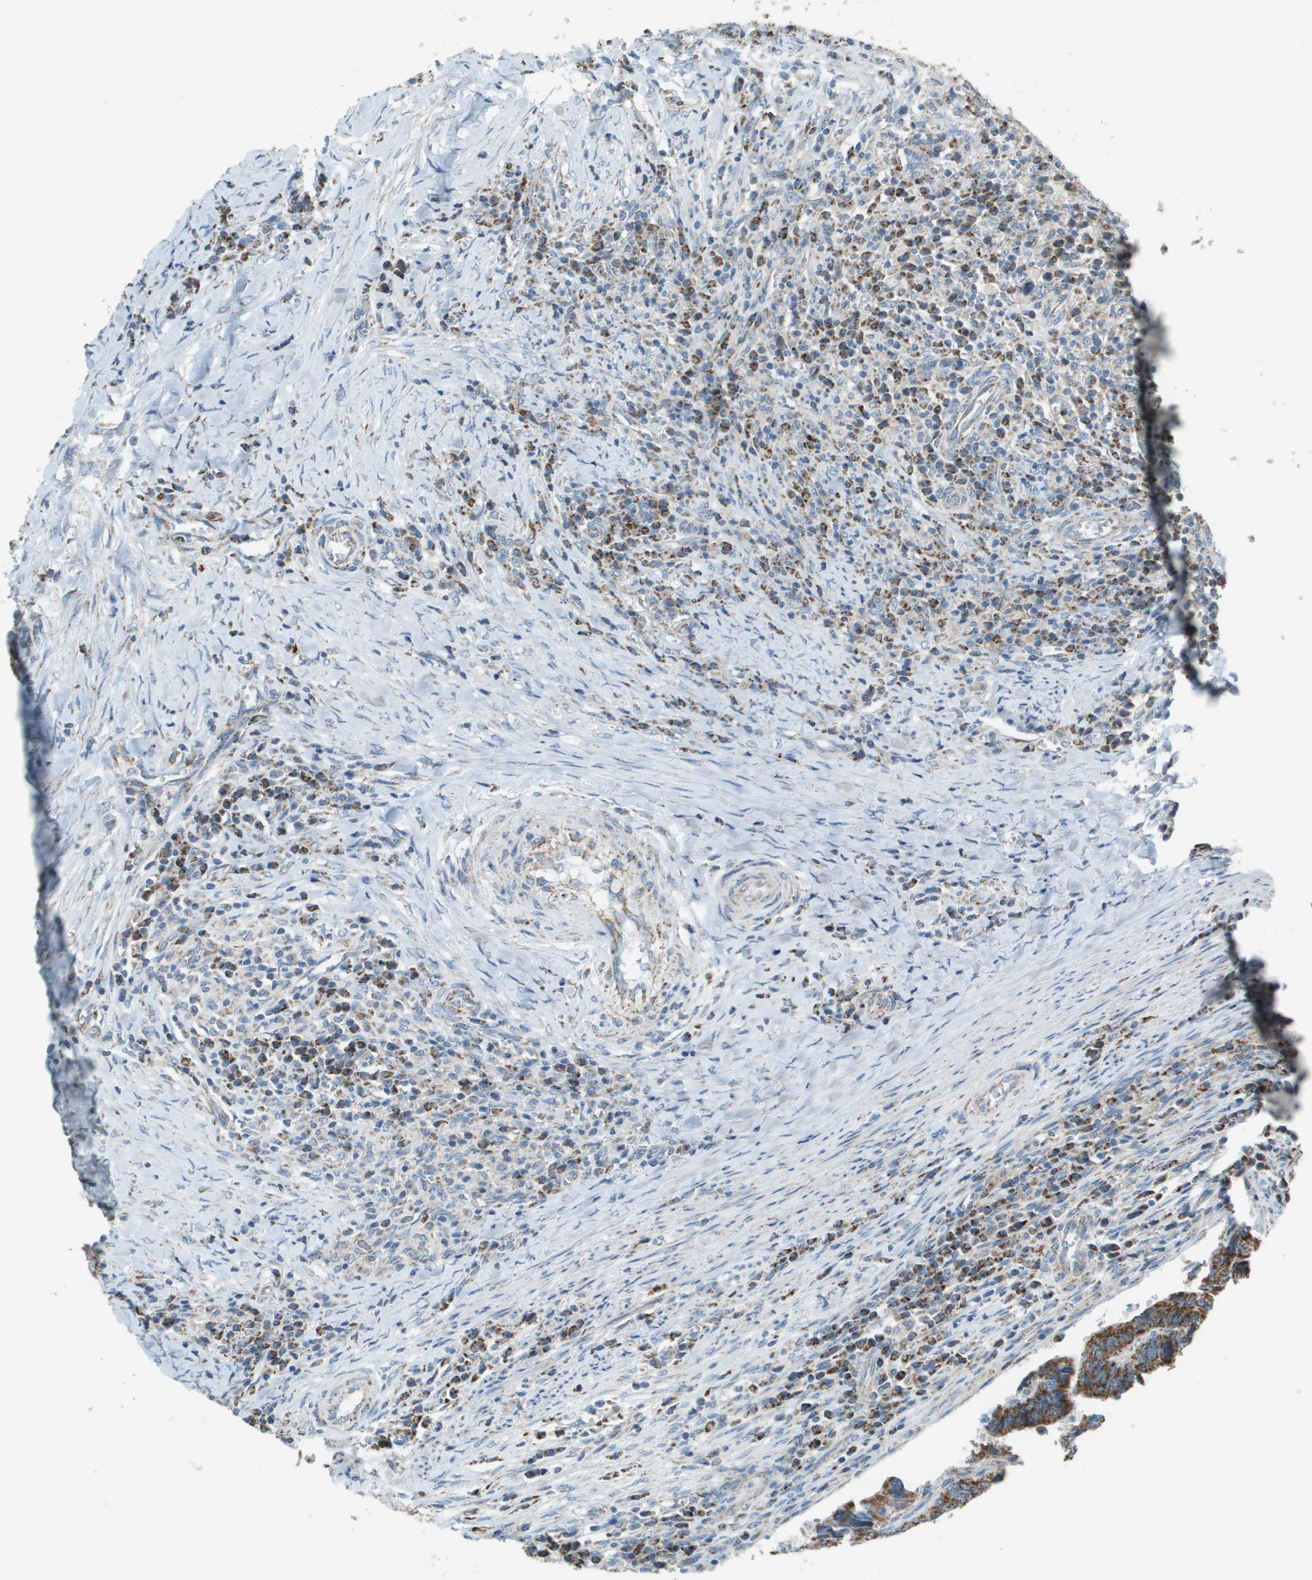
{"staining": {"intensity": "strong", "quantity": ">75%", "location": "cytoplasmic/membranous"}, "tissue": "colorectal cancer", "cell_type": "Tumor cells", "image_type": "cancer", "snomed": [{"axis": "morphology", "description": "Adenocarcinoma, NOS"}, {"axis": "topography", "description": "Colon"}], "caption": "The immunohistochemical stain highlights strong cytoplasmic/membranous positivity in tumor cells of colorectal cancer (adenocarcinoma) tissue.", "gene": "FH", "patient": {"sex": "male", "age": 72}}